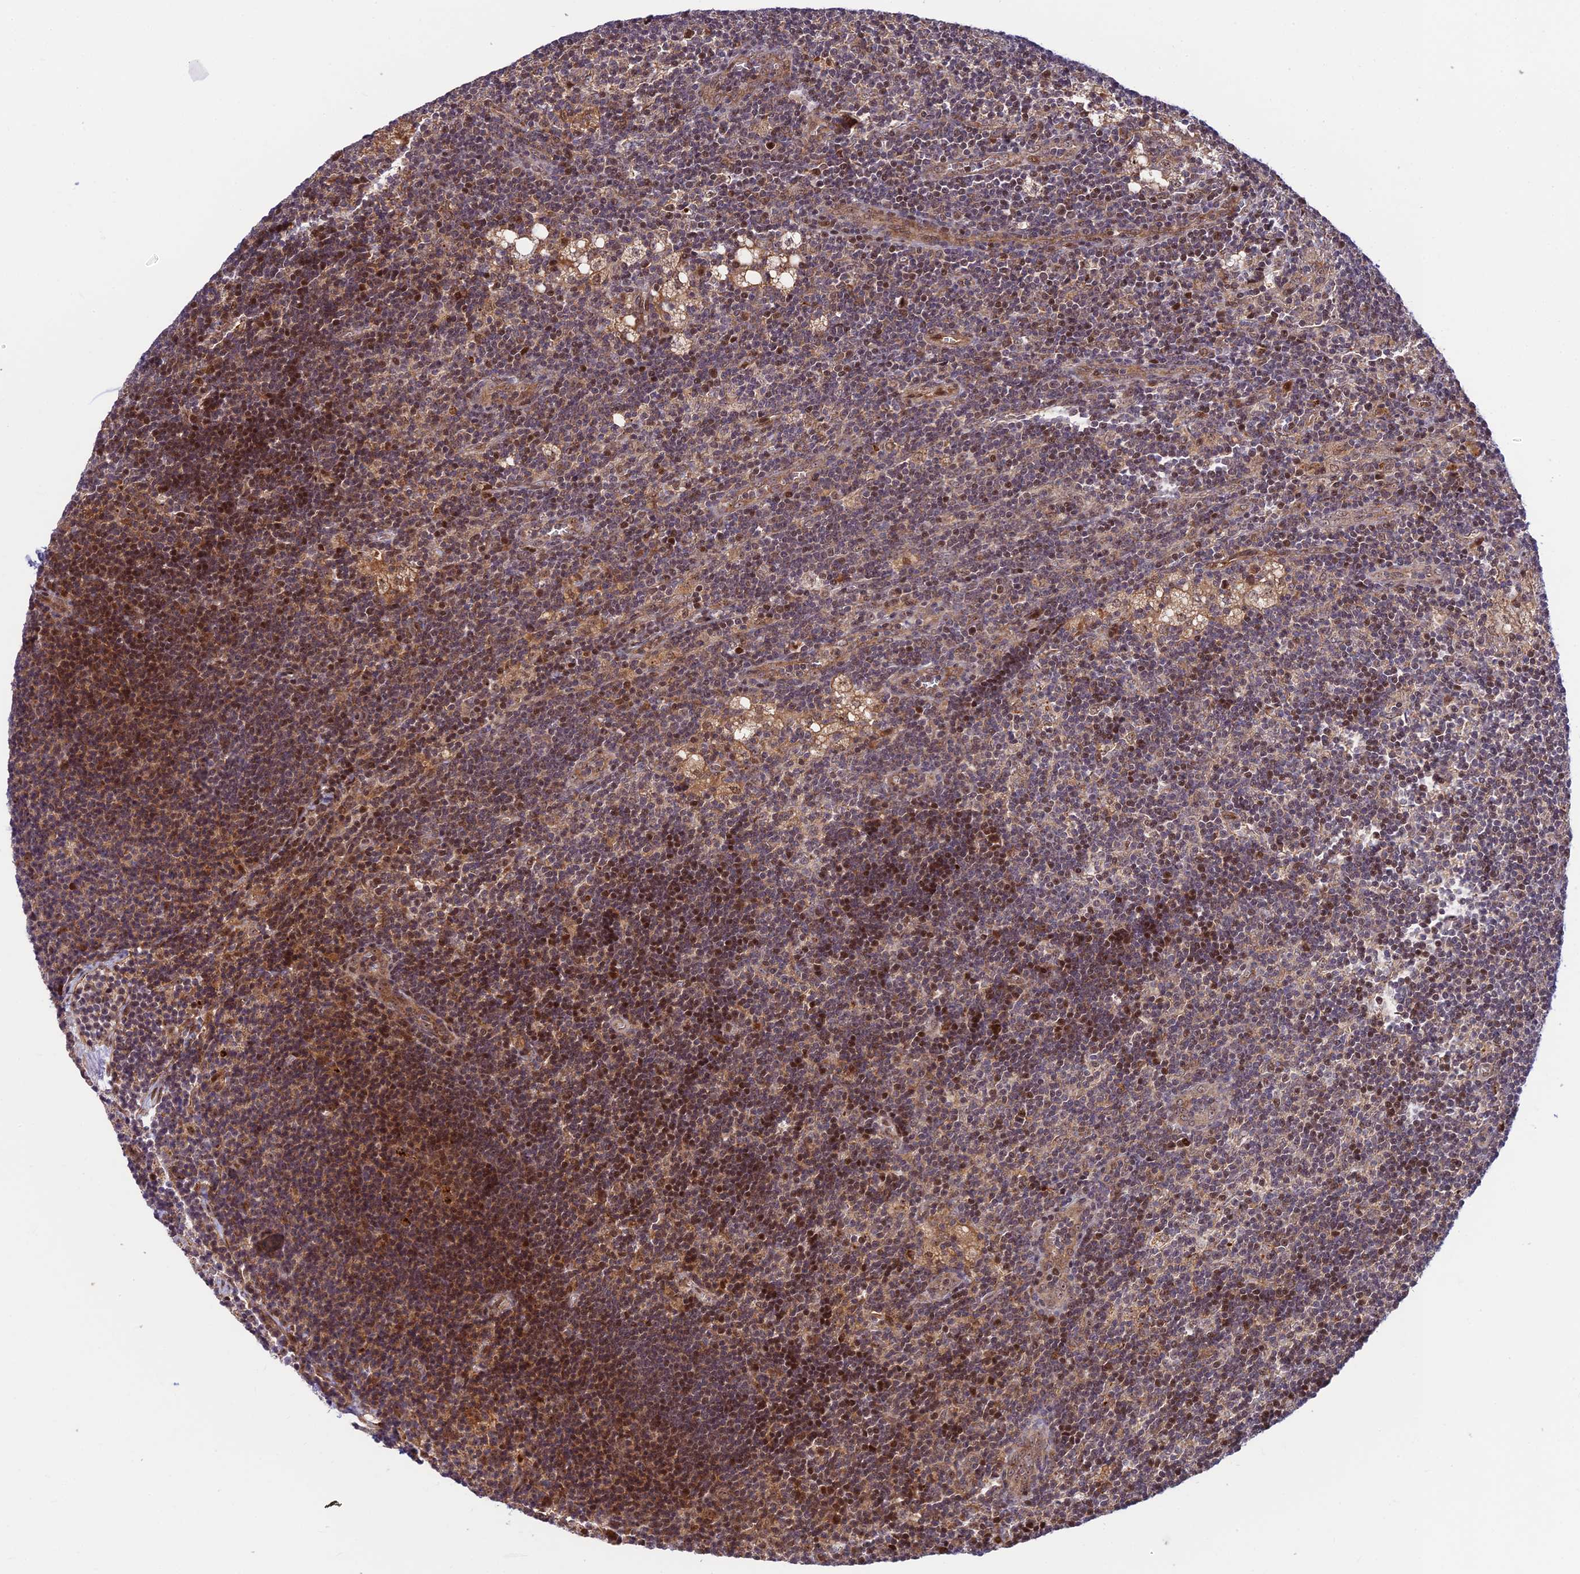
{"staining": {"intensity": "strong", "quantity": "<25%", "location": "nuclear"}, "tissue": "lymph node", "cell_type": "Germinal center cells", "image_type": "normal", "snomed": [{"axis": "morphology", "description": "Normal tissue, NOS"}, {"axis": "topography", "description": "Lymph node"}], "caption": "Immunohistochemical staining of unremarkable human lymph node reveals <25% levels of strong nuclear protein positivity in about <25% of germinal center cells. Using DAB (brown) and hematoxylin (blue) stains, captured at high magnification using brightfield microscopy.", "gene": "UFSP2", "patient": {"sex": "male", "age": 24}}